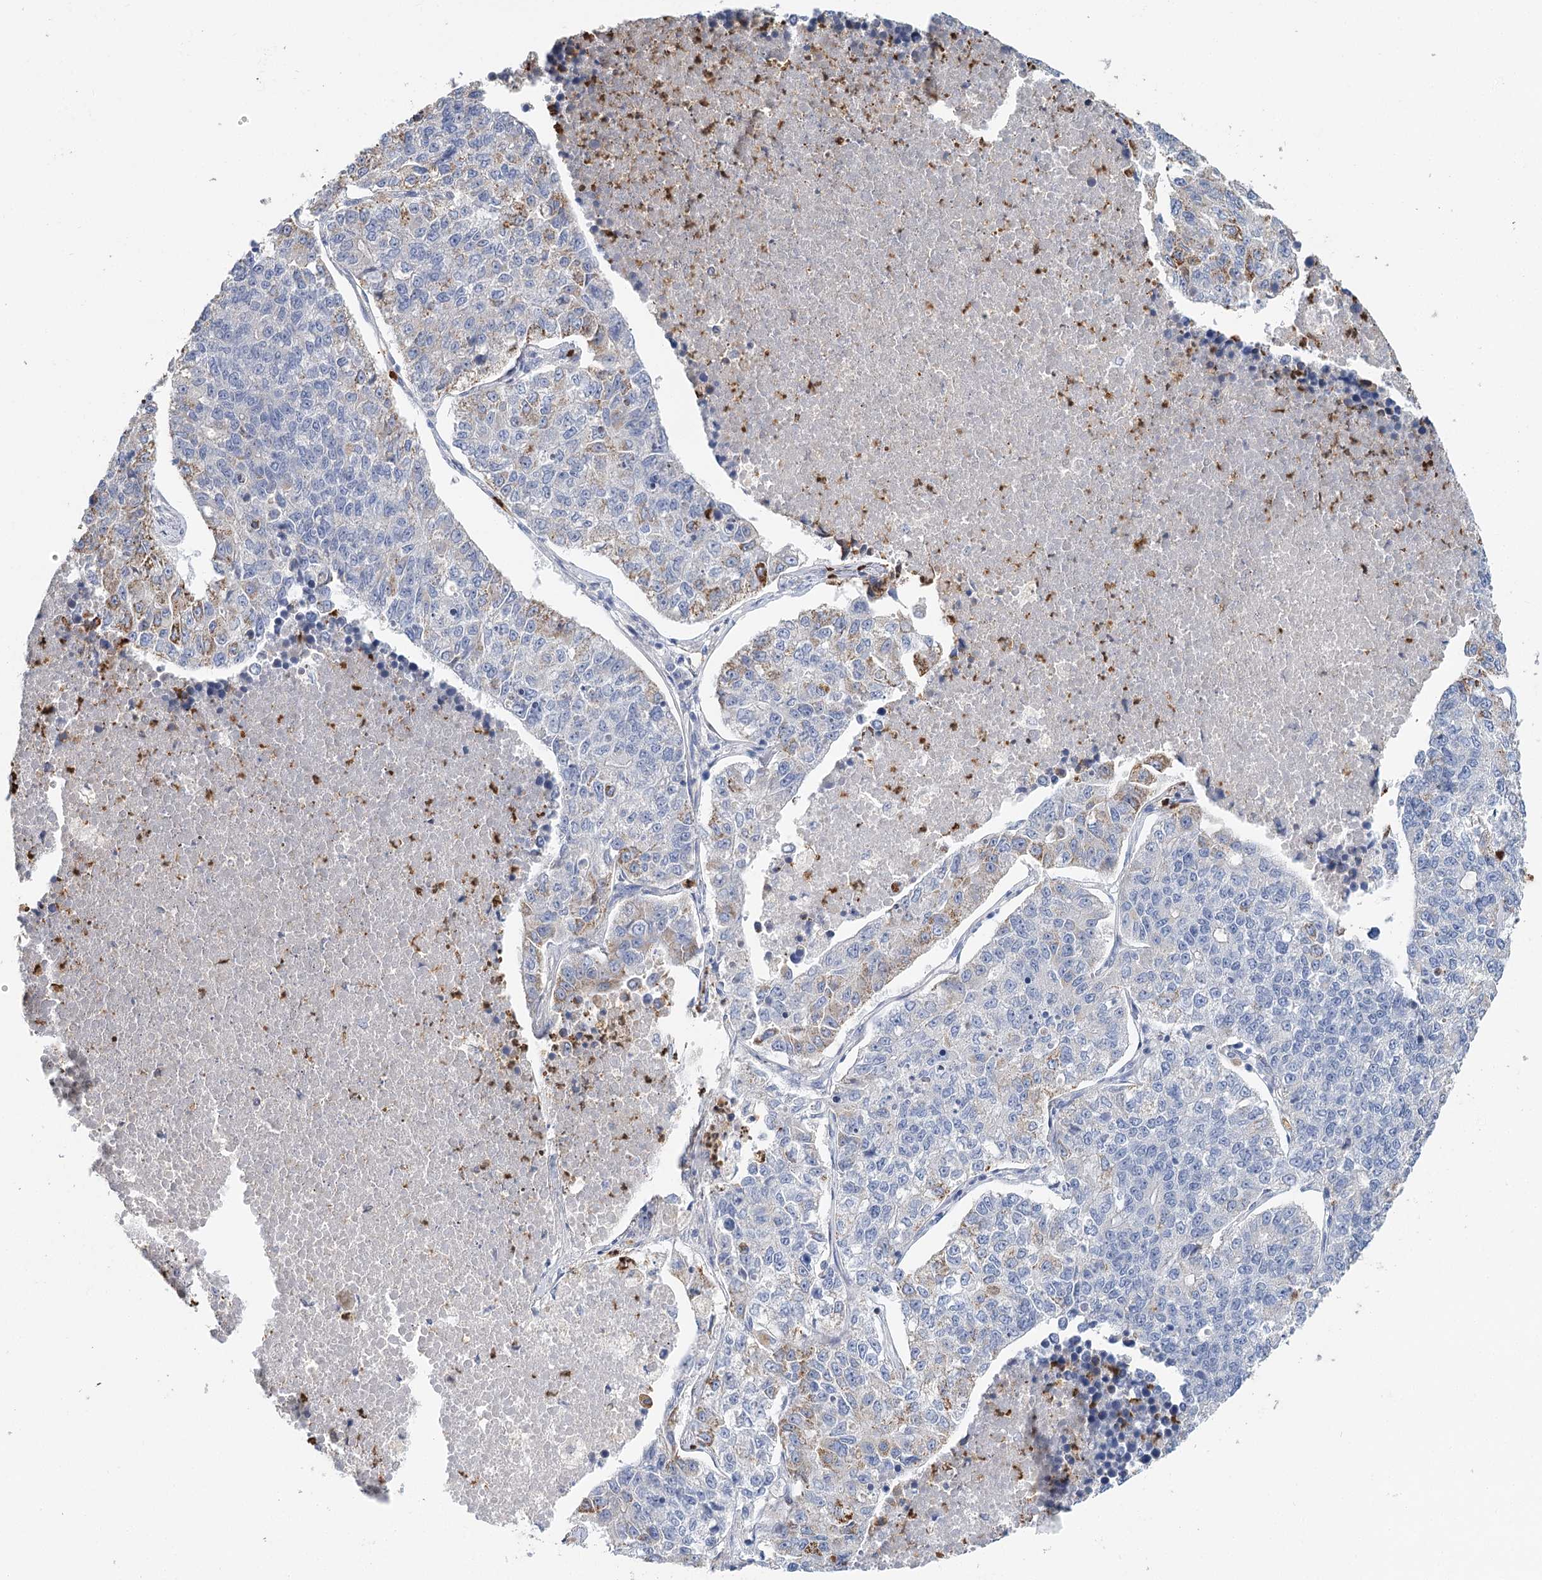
{"staining": {"intensity": "negative", "quantity": "none", "location": "none"}, "tissue": "lung cancer", "cell_type": "Tumor cells", "image_type": "cancer", "snomed": [{"axis": "morphology", "description": "Adenocarcinoma, NOS"}, {"axis": "topography", "description": "Lung"}], "caption": "A micrograph of human lung cancer (adenocarcinoma) is negative for staining in tumor cells. (Brightfield microscopy of DAB (3,3'-diaminobenzidine) immunohistochemistry (IHC) at high magnification).", "gene": "EPB41L5", "patient": {"sex": "male", "age": 49}}